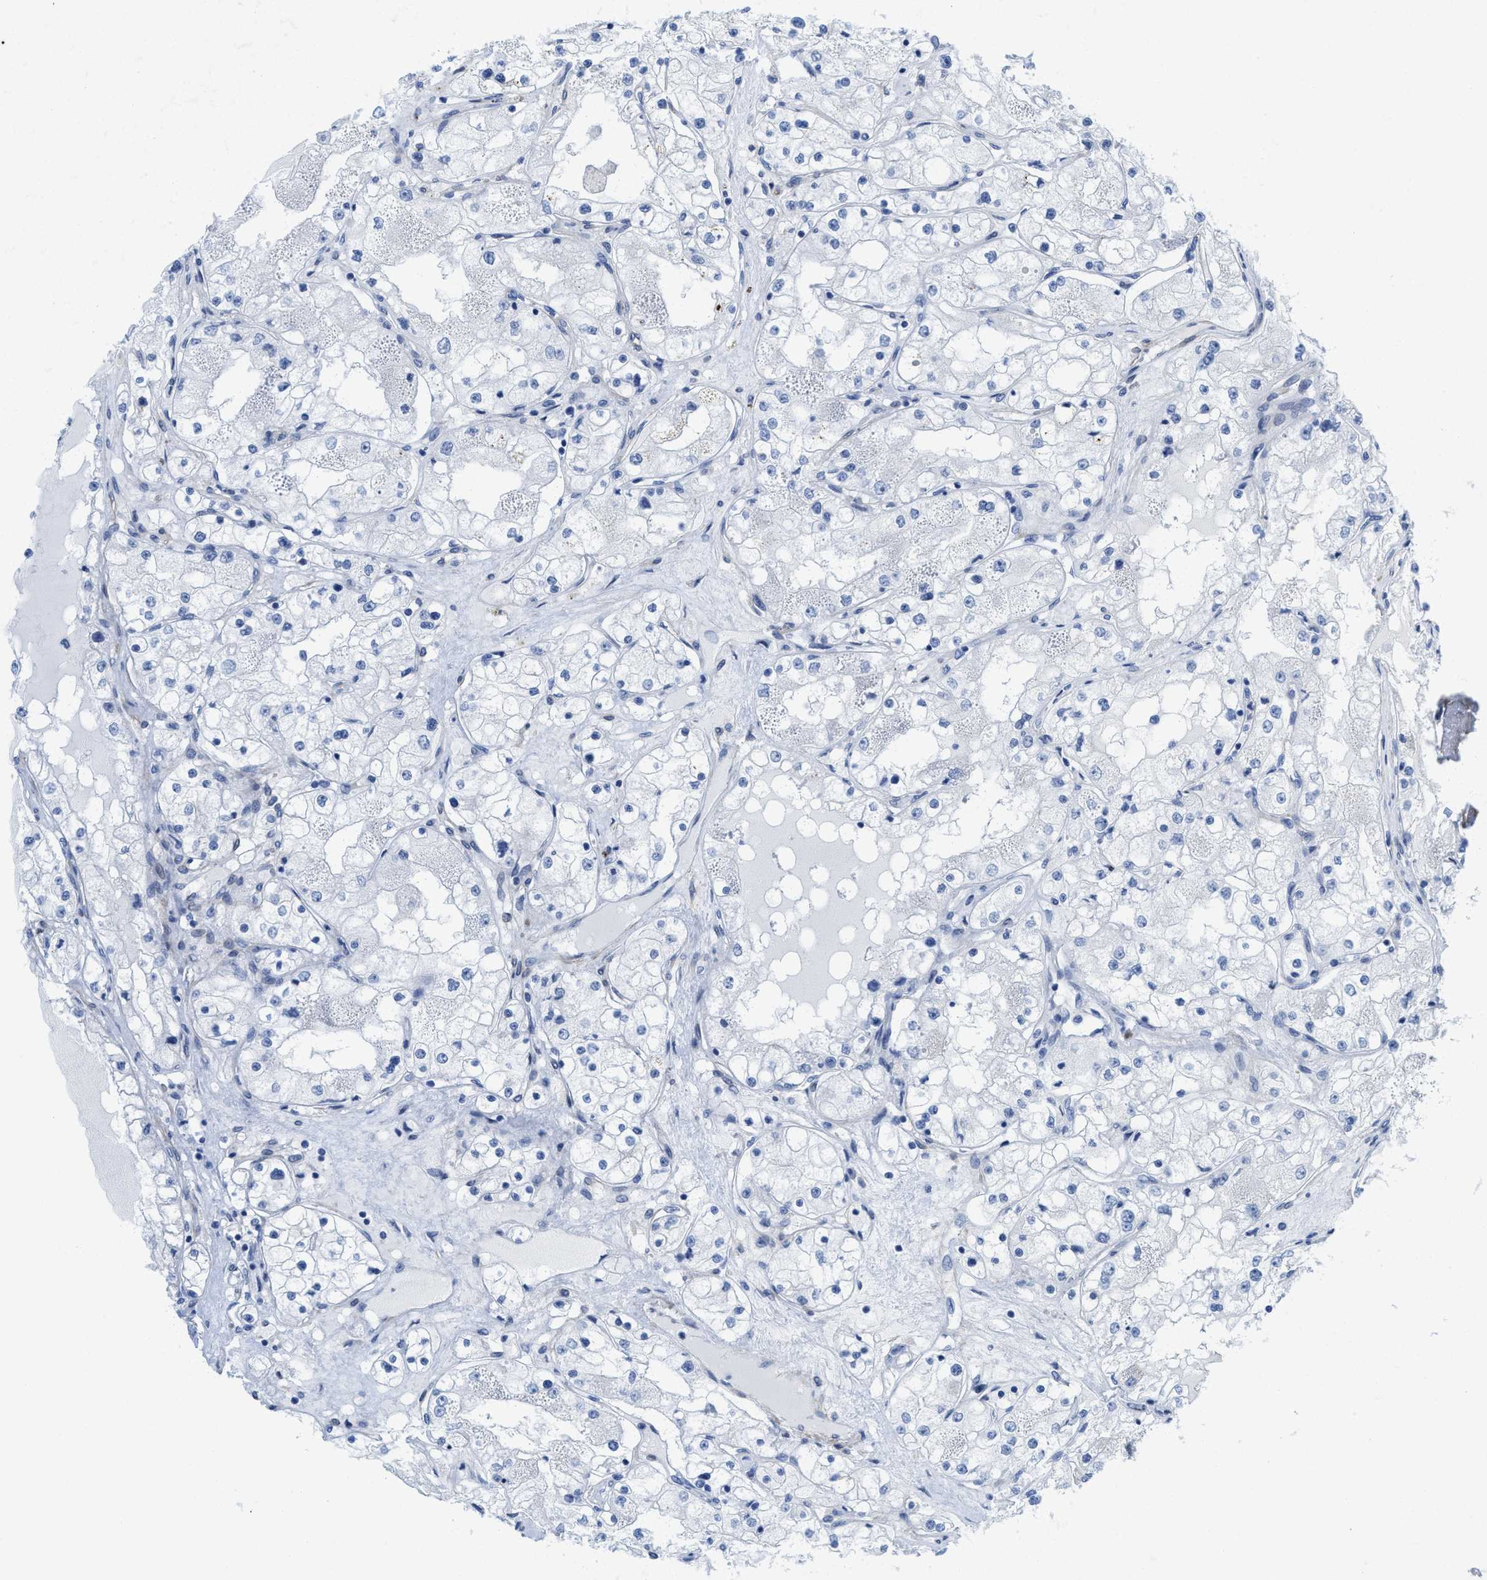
{"staining": {"intensity": "negative", "quantity": "none", "location": "none"}, "tissue": "renal cancer", "cell_type": "Tumor cells", "image_type": "cancer", "snomed": [{"axis": "morphology", "description": "Adenocarcinoma, NOS"}, {"axis": "topography", "description": "Kidney"}], "caption": "This photomicrograph is of renal cancer (adenocarcinoma) stained with immunohistochemistry to label a protein in brown with the nuclei are counter-stained blue. There is no positivity in tumor cells.", "gene": "TUB", "patient": {"sex": "male", "age": 68}}